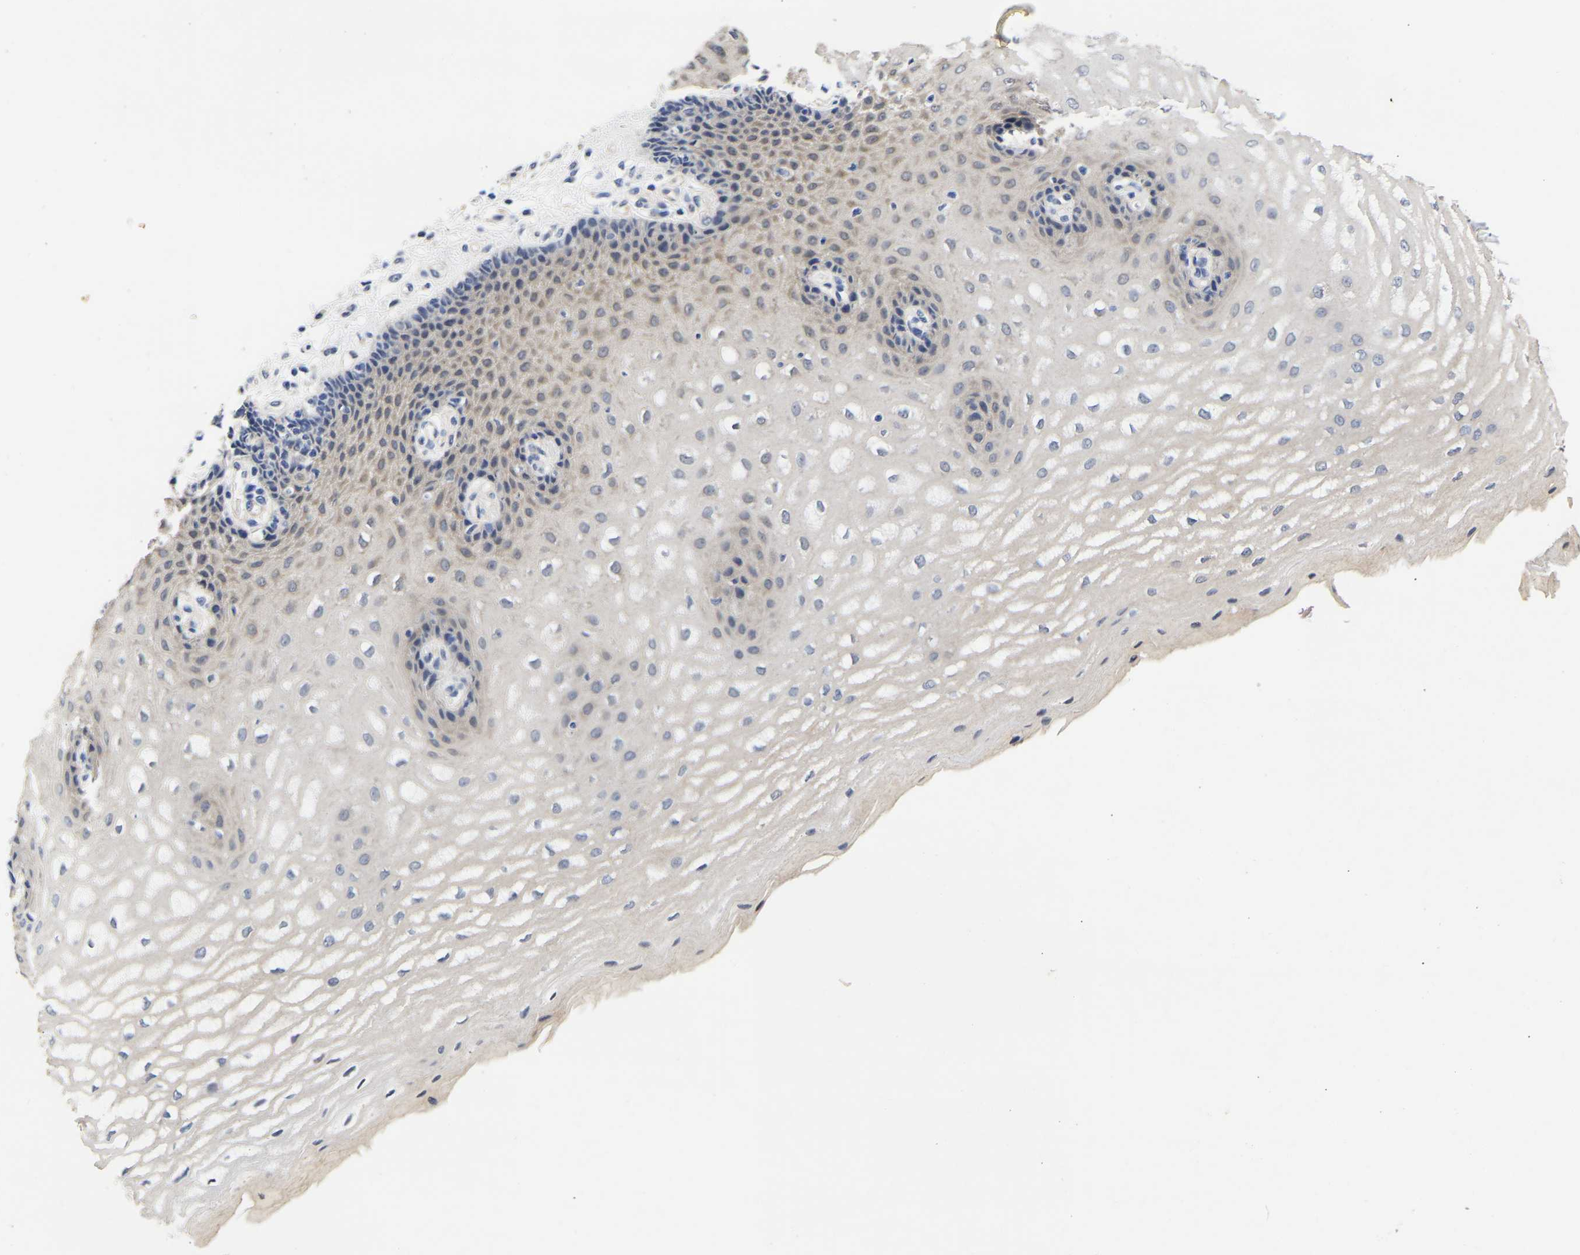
{"staining": {"intensity": "weak", "quantity": "<25%", "location": "cytoplasmic/membranous"}, "tissue": "esophagus", "cell_type": "Squamous epithelial cells", "image_type": "normal", "snomed": [{"axis": "morphology", "description": "Normal tissue, NOS"}, {"axis": "topography", "description": "Esophagus"}], "caption": "Unremarkable esophagus was stained to show a protein in brown. There is no significant expression in squamous epithelial cells. (DAB immunohistochemistry with hematoxylin counter stain).", "gene": "CCDC6", "patient": {"sex": "male", "age": 54}}